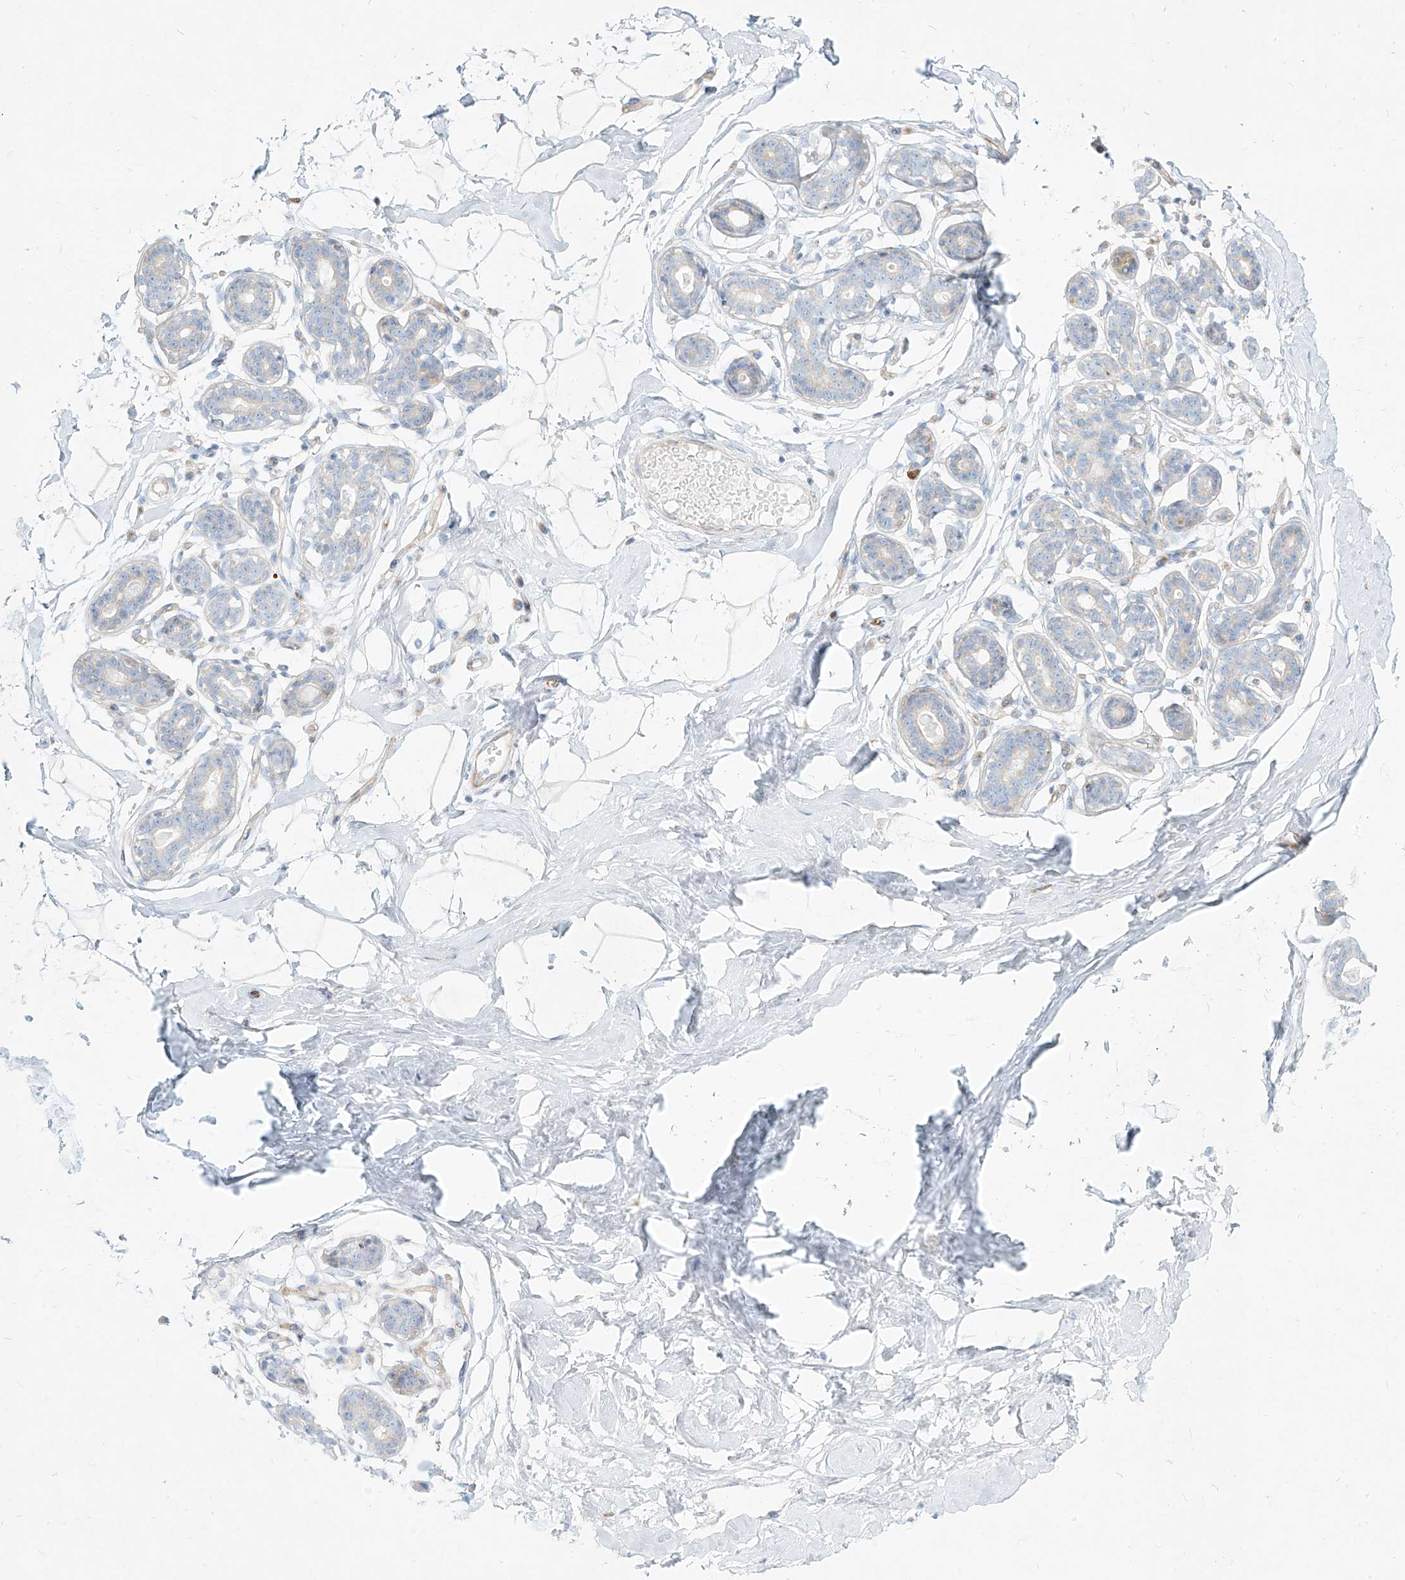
{"staining": {"intensity": "negative", "quantity": "none", "location": "none"}, "tissue": "breast", "cell_type": "Adipocytes", "image_type": "normal", "snomed": [{"axis": "morphology", "description": "Normal tissue, NOS"}, {"axis": "topography", "description": "Breast"}], "caption": "Immunohistochemistry (IHC) photomicrograph of benign breast stained for a protein (brown), which reveals no positivity in adipocytes.", "gene": "MTX2", "patient": {"sex": "female", "age": 23}}